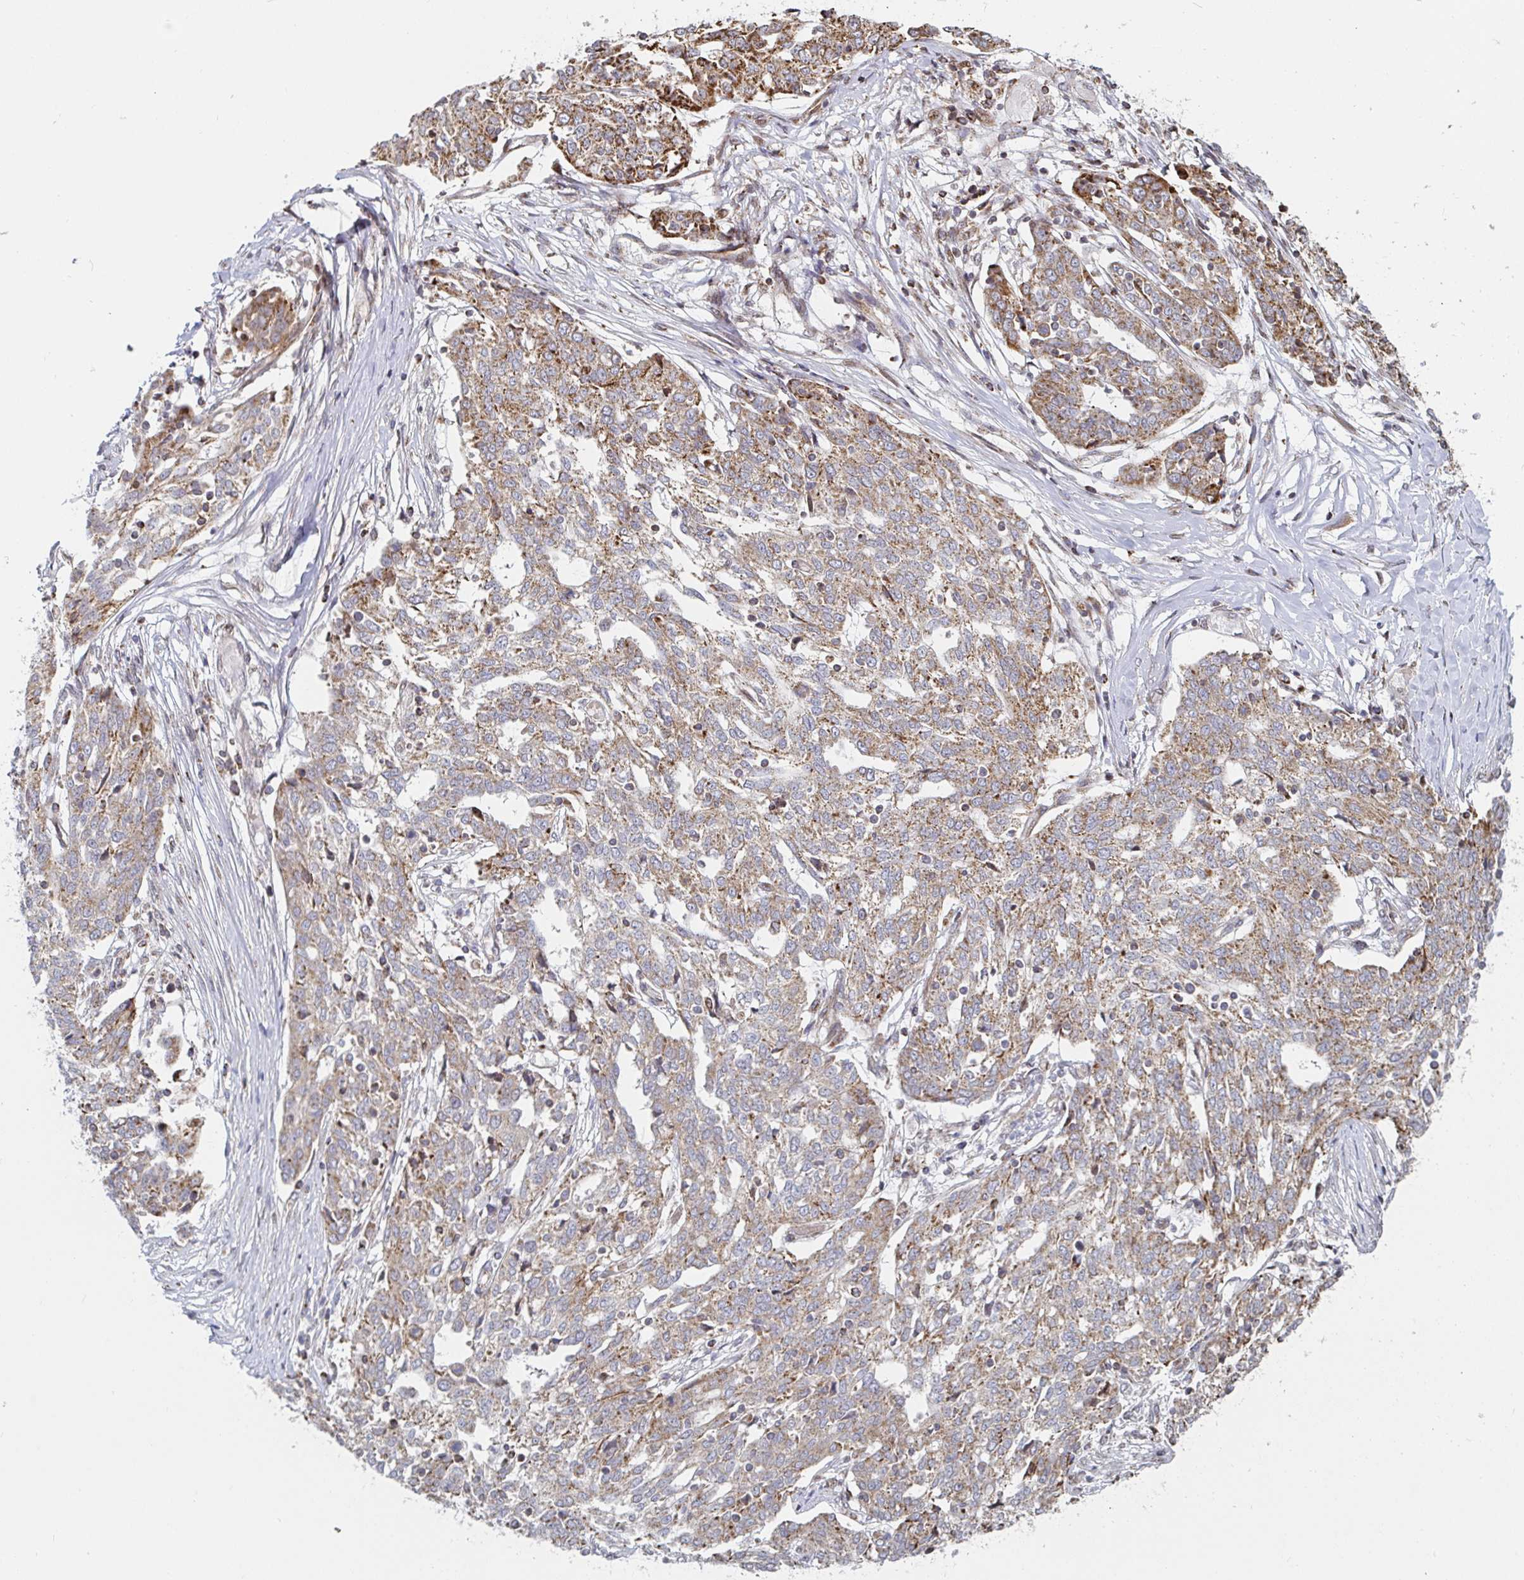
{"staining": {"intensity": "moderate", "quantity": "25%-75%", "location": "cytoplasmic/membranous"}, "tissue": "ovarian cancer", "cell_type": "Tumor cells", "image_type": "cancer", "snomed": [{"axis": "morphology", "description": "Cystadenocarcinoma, serous, NOS"}, {"axis": "topography", "description": "Ovary"}], "caption": "Tumor cells display medium levels of moderate cytoplasmic/membranous expression in about 25%-75% of cells in human serous cystadenocarcinoma (ovarian).", "gene": "STARD8", "patient": {"sex": "female", "age": 67}}